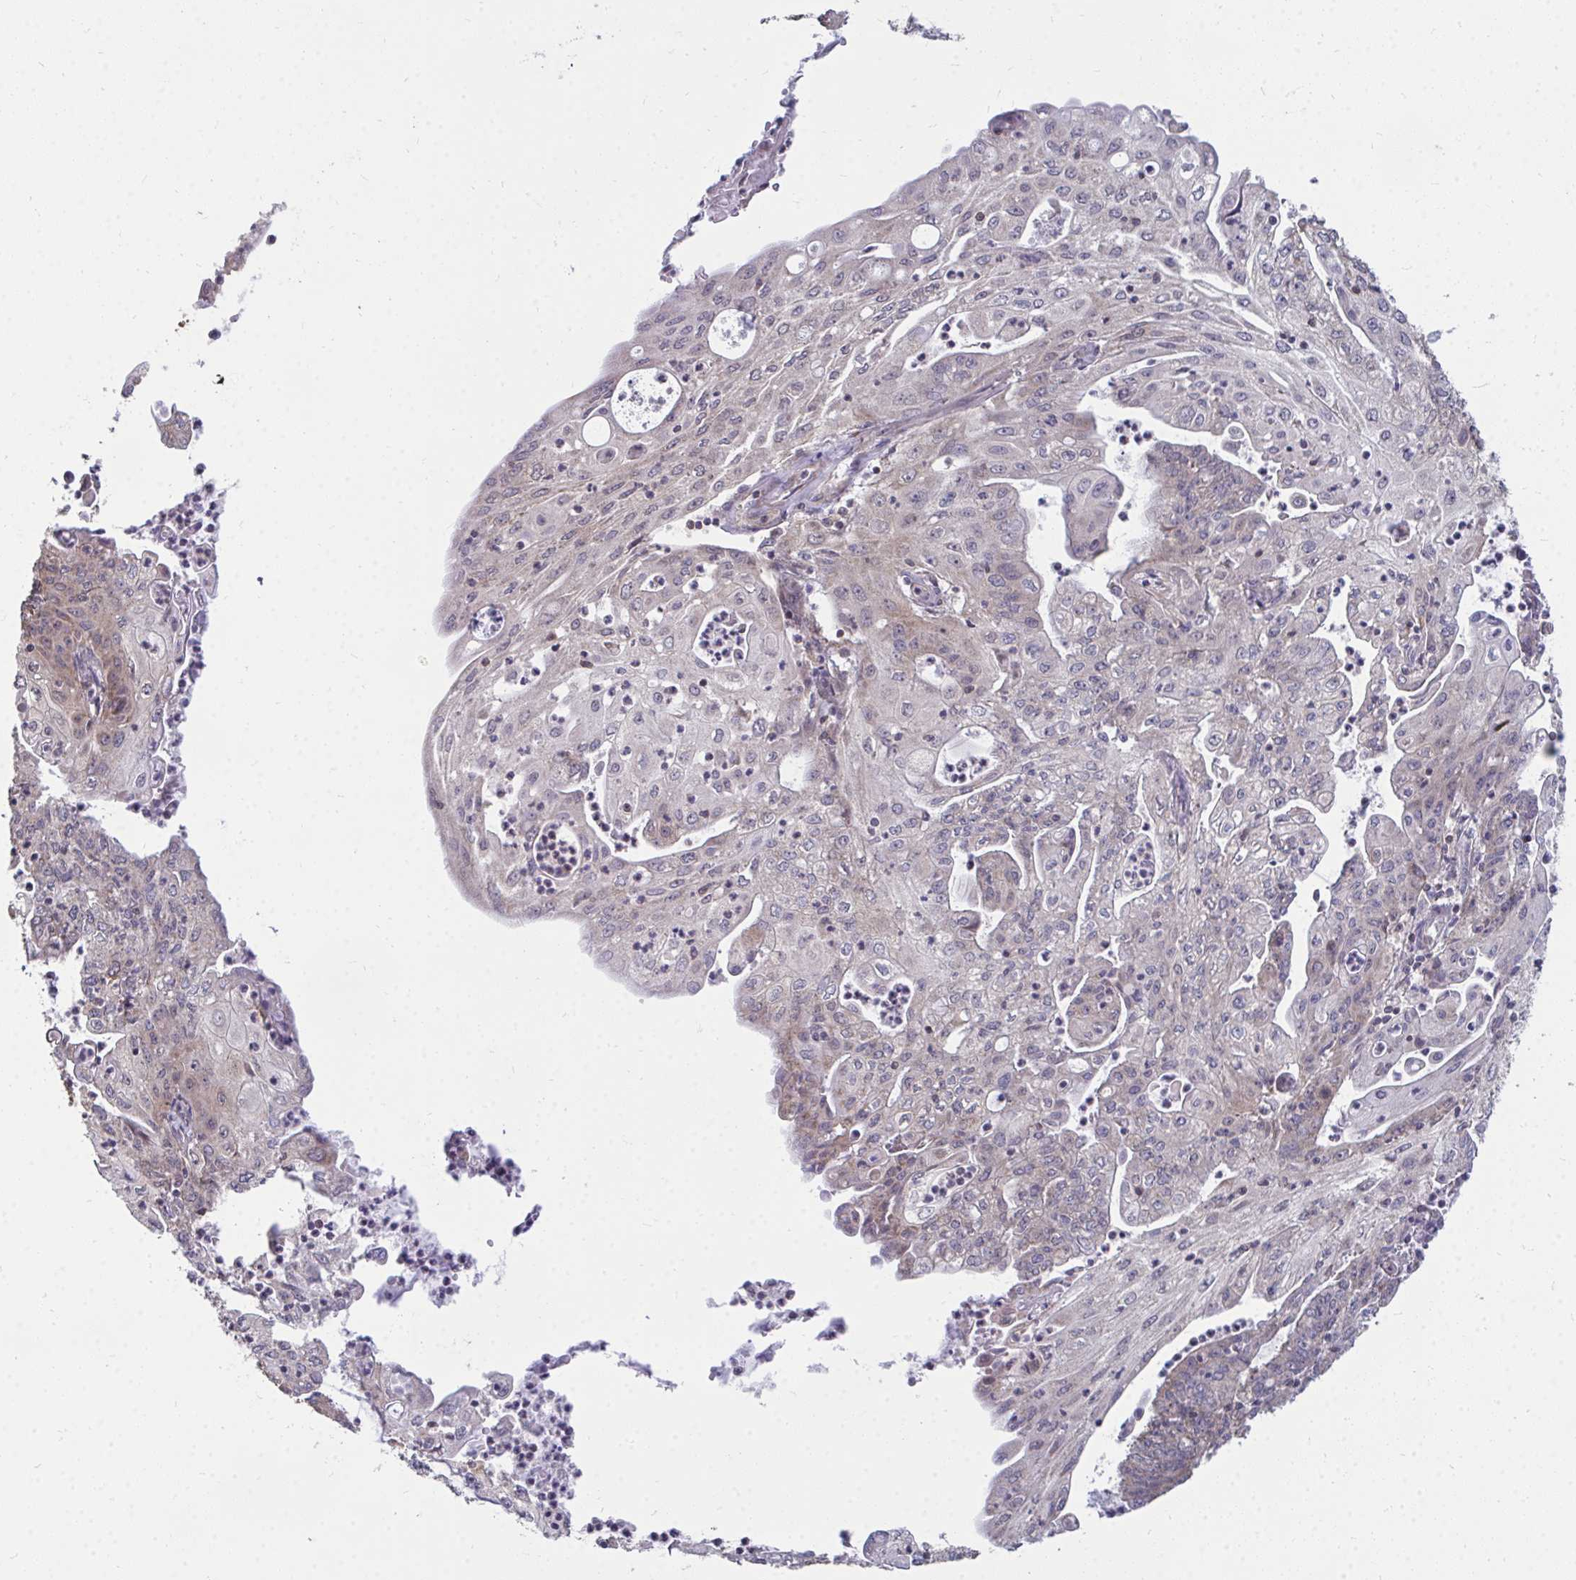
{"staining": {"intensity": "negative", "quantity": "none", "location": "none"}, "tissue": "endometrial cancer", "cell_type": "Tumor cells", "image_type": "cancer", "snomed": [{"axis": "morphology", "description": "Adenocarcinoma, NOS"}, {"axis": "topography", "description": "Endometrium"}], "caption": "The IHC micrograph has no significant staining in tumor cells of endometrial cancer (adenocarcinoma) tissue.", "gene": "DNAJA2", "patient": {"sex": "female", "age": 61}}